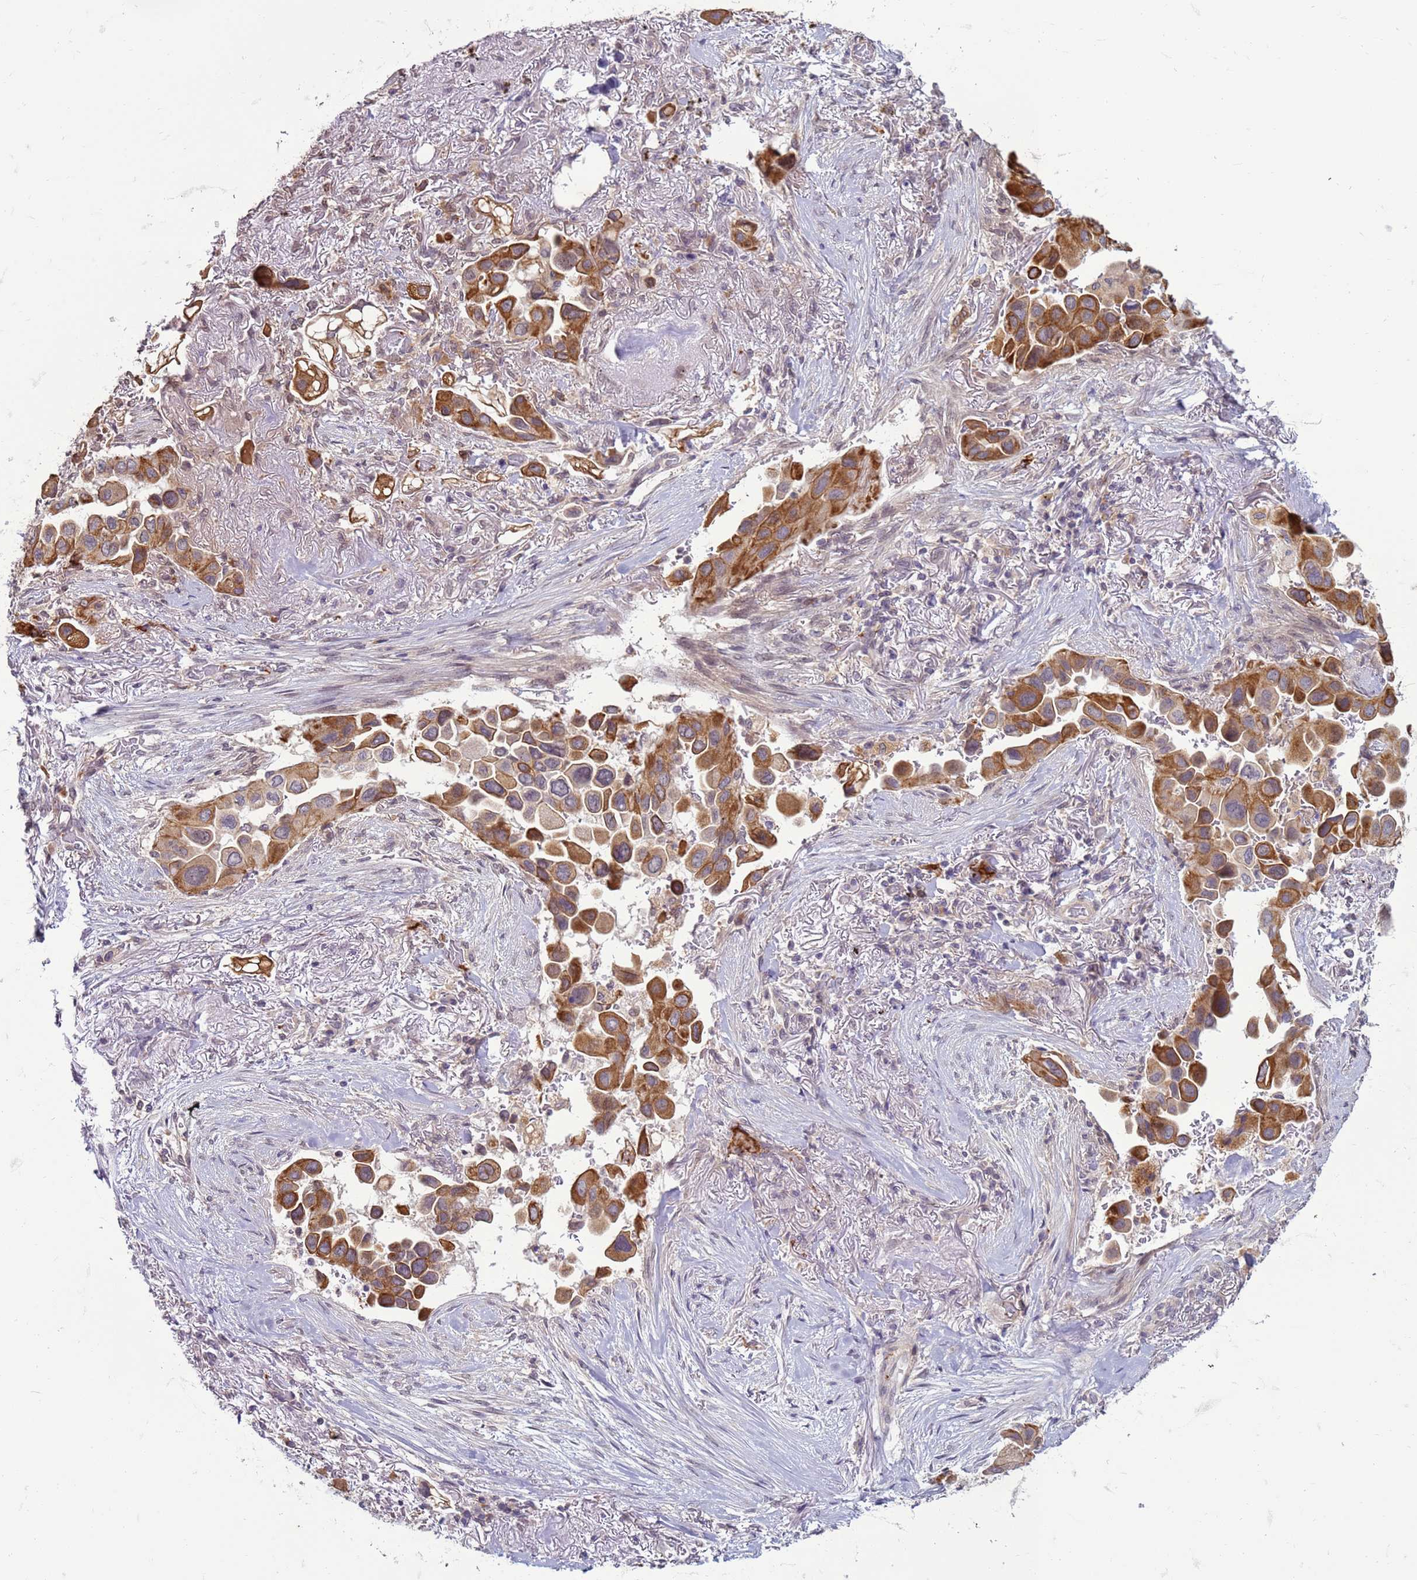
{"staining": {"intensity": "moderate", "quantity": ">75%", "location": "cytoplasmic/membranous"}, "tissue": "lung cancer", "cell_type": "Tumor cells", "image_type": "cancer", "snomed": [{"axis": "morphology", "description": "Adenocarcinoma, NOS"}, {"axis": "topography", "description": "Lung"}], "caption": "DAB (3,3'-diaminobenzidine) immunohistochemical staining of human lung adenocarcinoma shows moderate cytoplasmic/membranous protein positivity in approximately >75% of tumor cells.", "gene": "SLC15A3", "patient": {"sex": "female", "age": 76}}